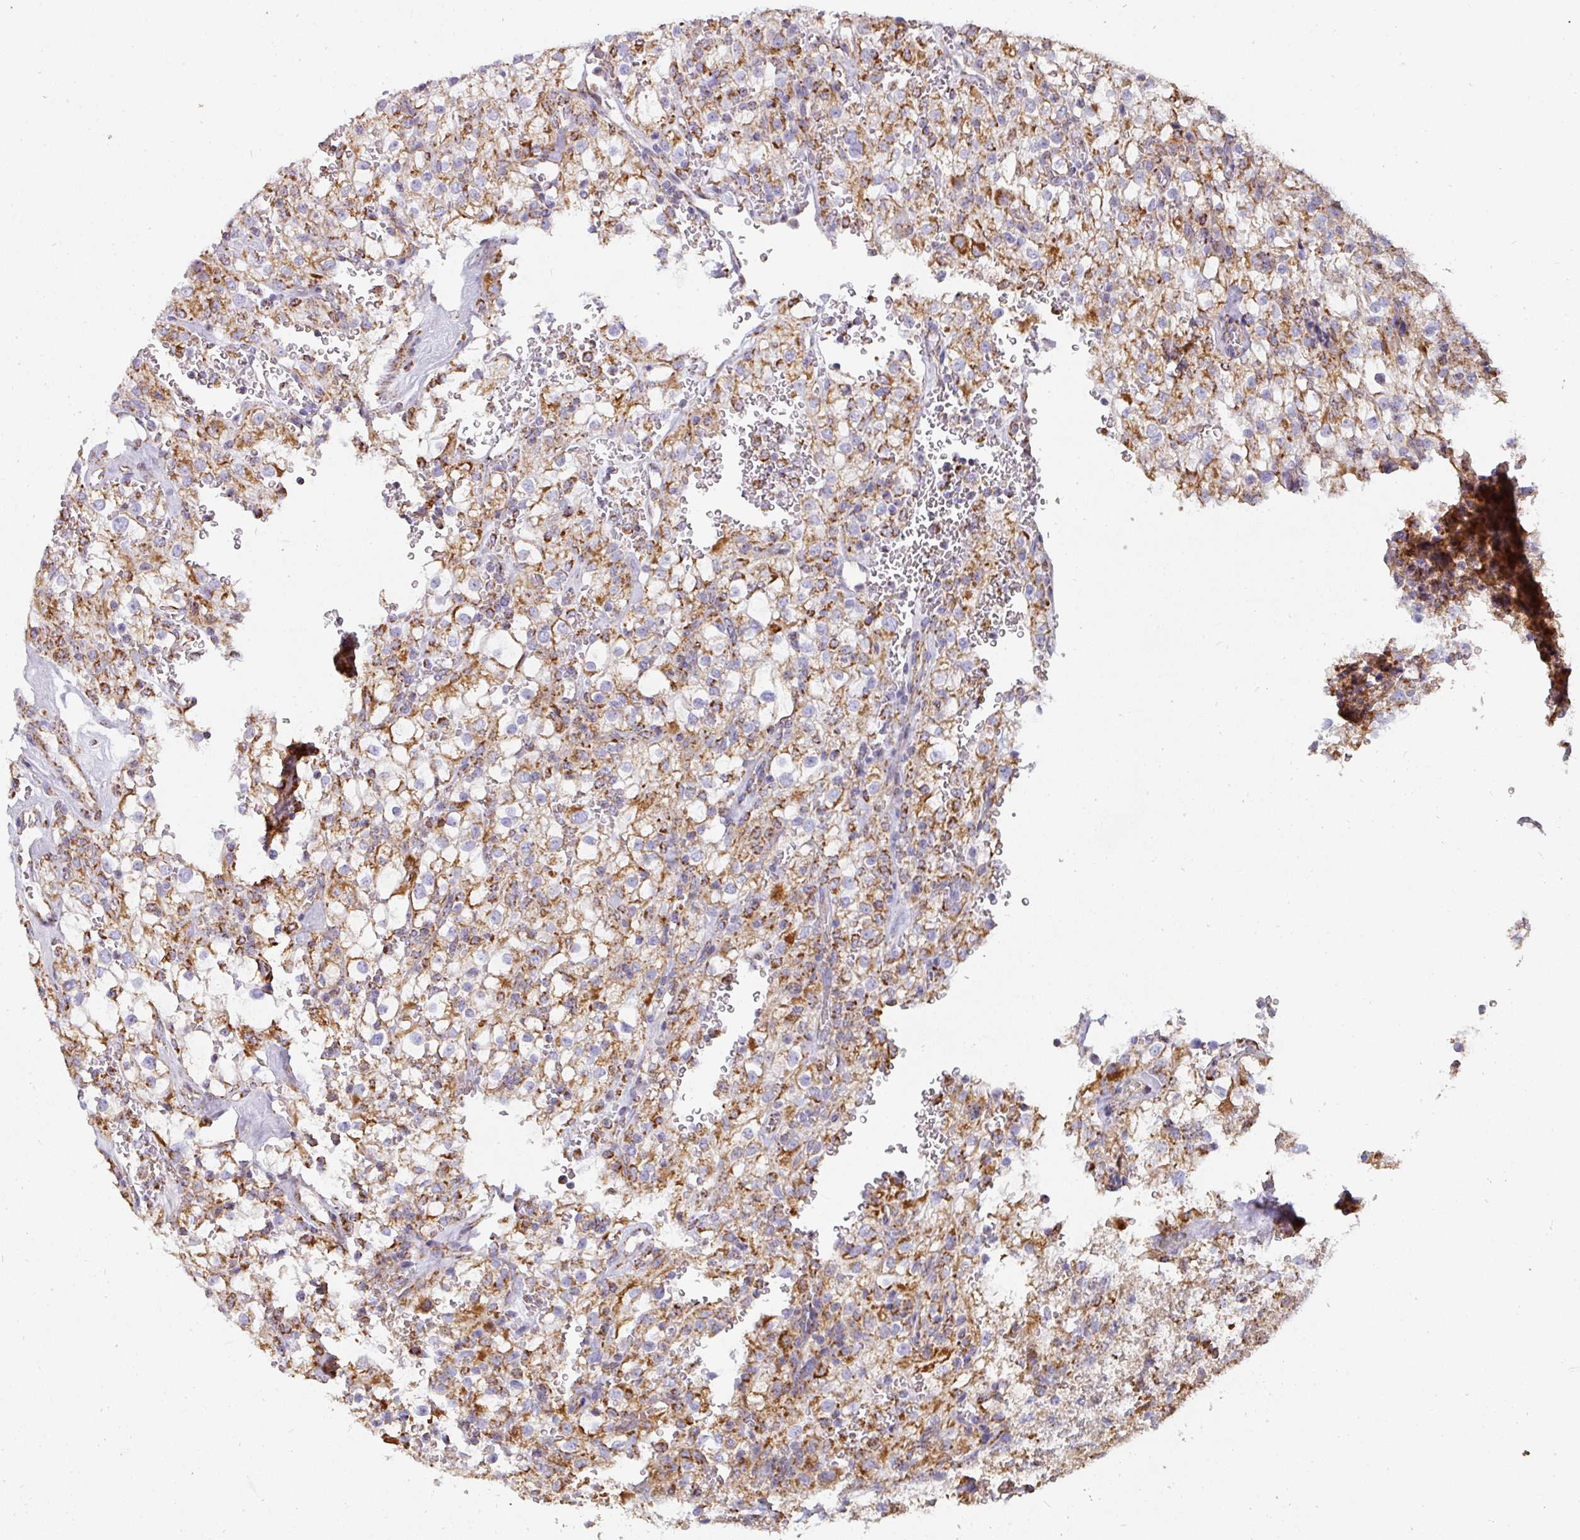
{"staining": {"intensity": "moderate", "quantity": ">75%", "location": "cytoplasmic/membranous"}, "tissue": "renal cancer", "cell_type": "Tumor cells", "image_type": "cancer", "snomed": [{"axis": "morphology", "description": "Adenocarcinoma, NOS"}, {"axis": "topography", "description": "Kidney"}], "caption": "This is a photomicrograph of immunohistochemistry staining of adenocarcinoma (renal), which shows moderate positivity in the cytoplasmic/membranous of tumor cells.", "gene": "UQCRFS1", "patient": {"sex": "female", "age": 74}}